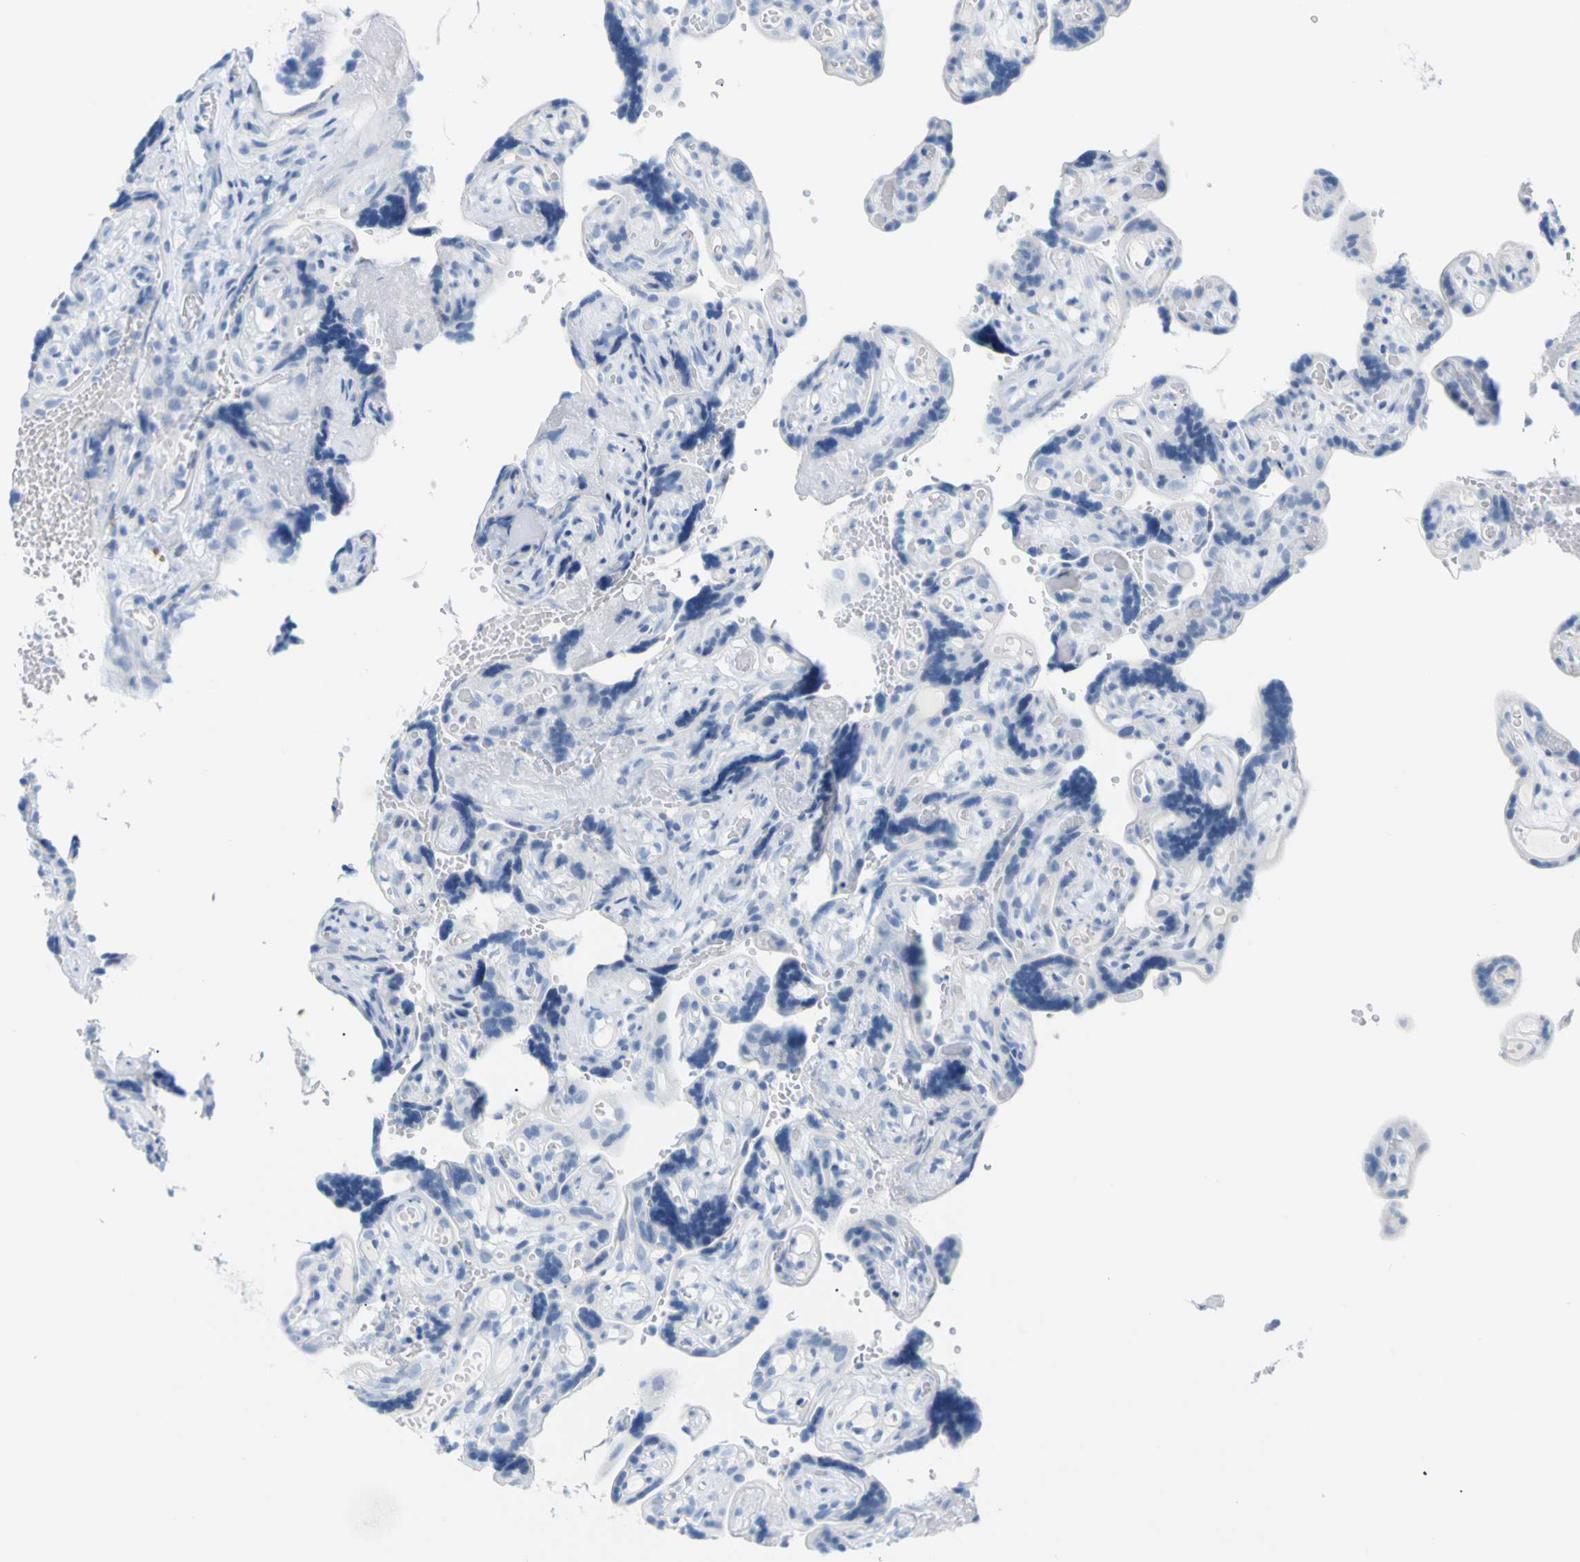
{"staining": {"intensity": "negative", "quantity": "none", "location": "none"}, "tissue": "placenta", "cell_type": "Decidual cells", "image_type": "normal", "snomed": [{"axis": "morphology", "description": "Normal tissue, NOS"}, {"axis": "topography", "description": "Placenta"}], "caption": "Immunohistochemistry (IHC) photomicrograph of normal human placenta stained for a protein (brown), which displays no positivity in decidual cells.", "gene": "OPN1SW", "patient": {"sex": "female", "age": 30}}